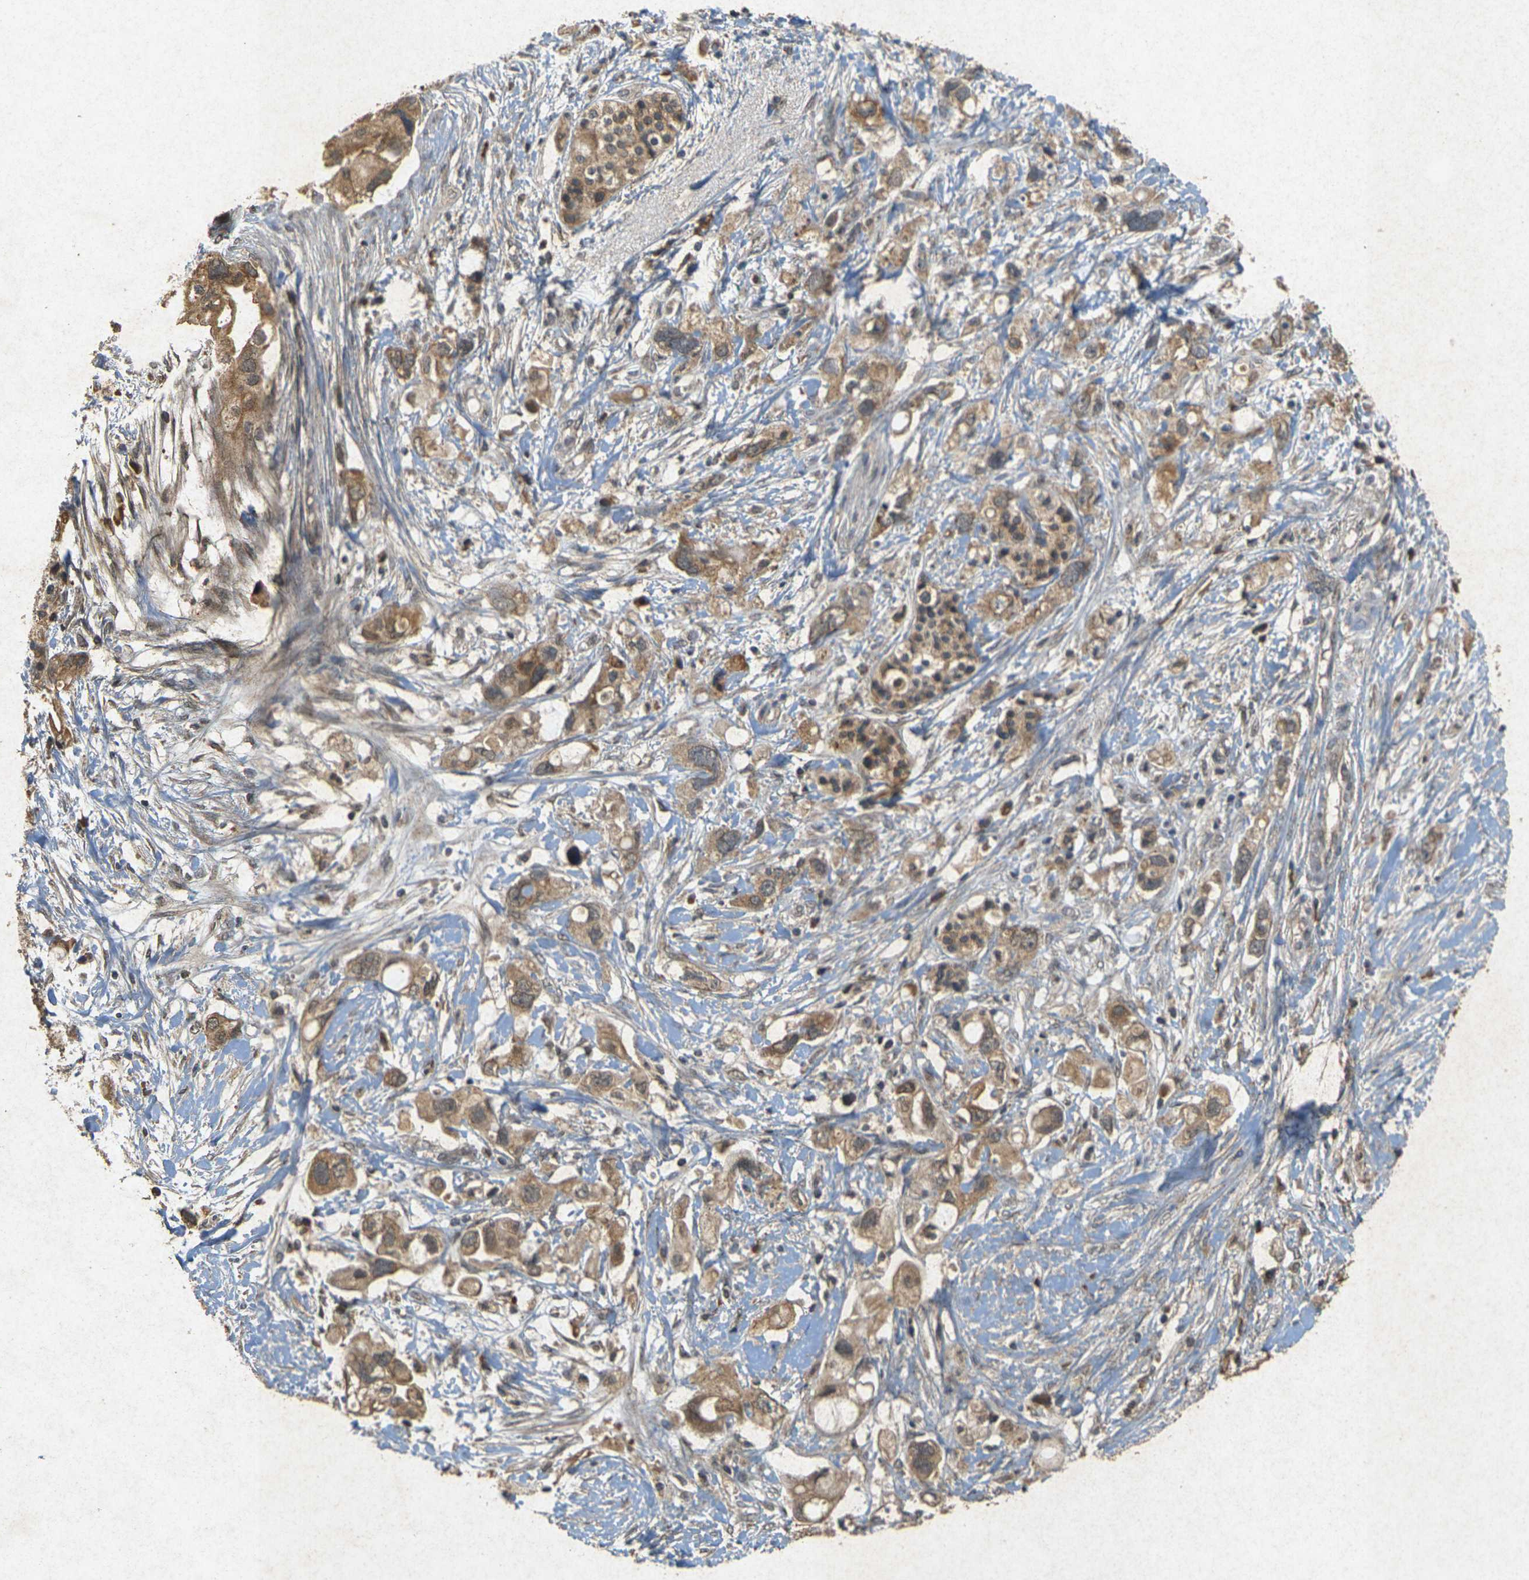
{"staining": {"intensity": "moderate", "quantity": ">75%", "location": "cytoplasmic/membranous"}, "tissue": "pancreatic cancer", "cell_type": "Tumor cells", "image_type": "cancer", "snomed": [{"axis": "morphology", "description": "Adenocarcinoma, NOS"}, {"axis": "topography", "description": "Pancreas"}], "caption": "Pancreatic adenocarcinoma stained for a protein (brown) exhibits moderate cytoplasmic/membranous positive staining in about >75% of tumor cells.", "gene": "ERN1", "patient": {"sex": "female", "age": 56}}